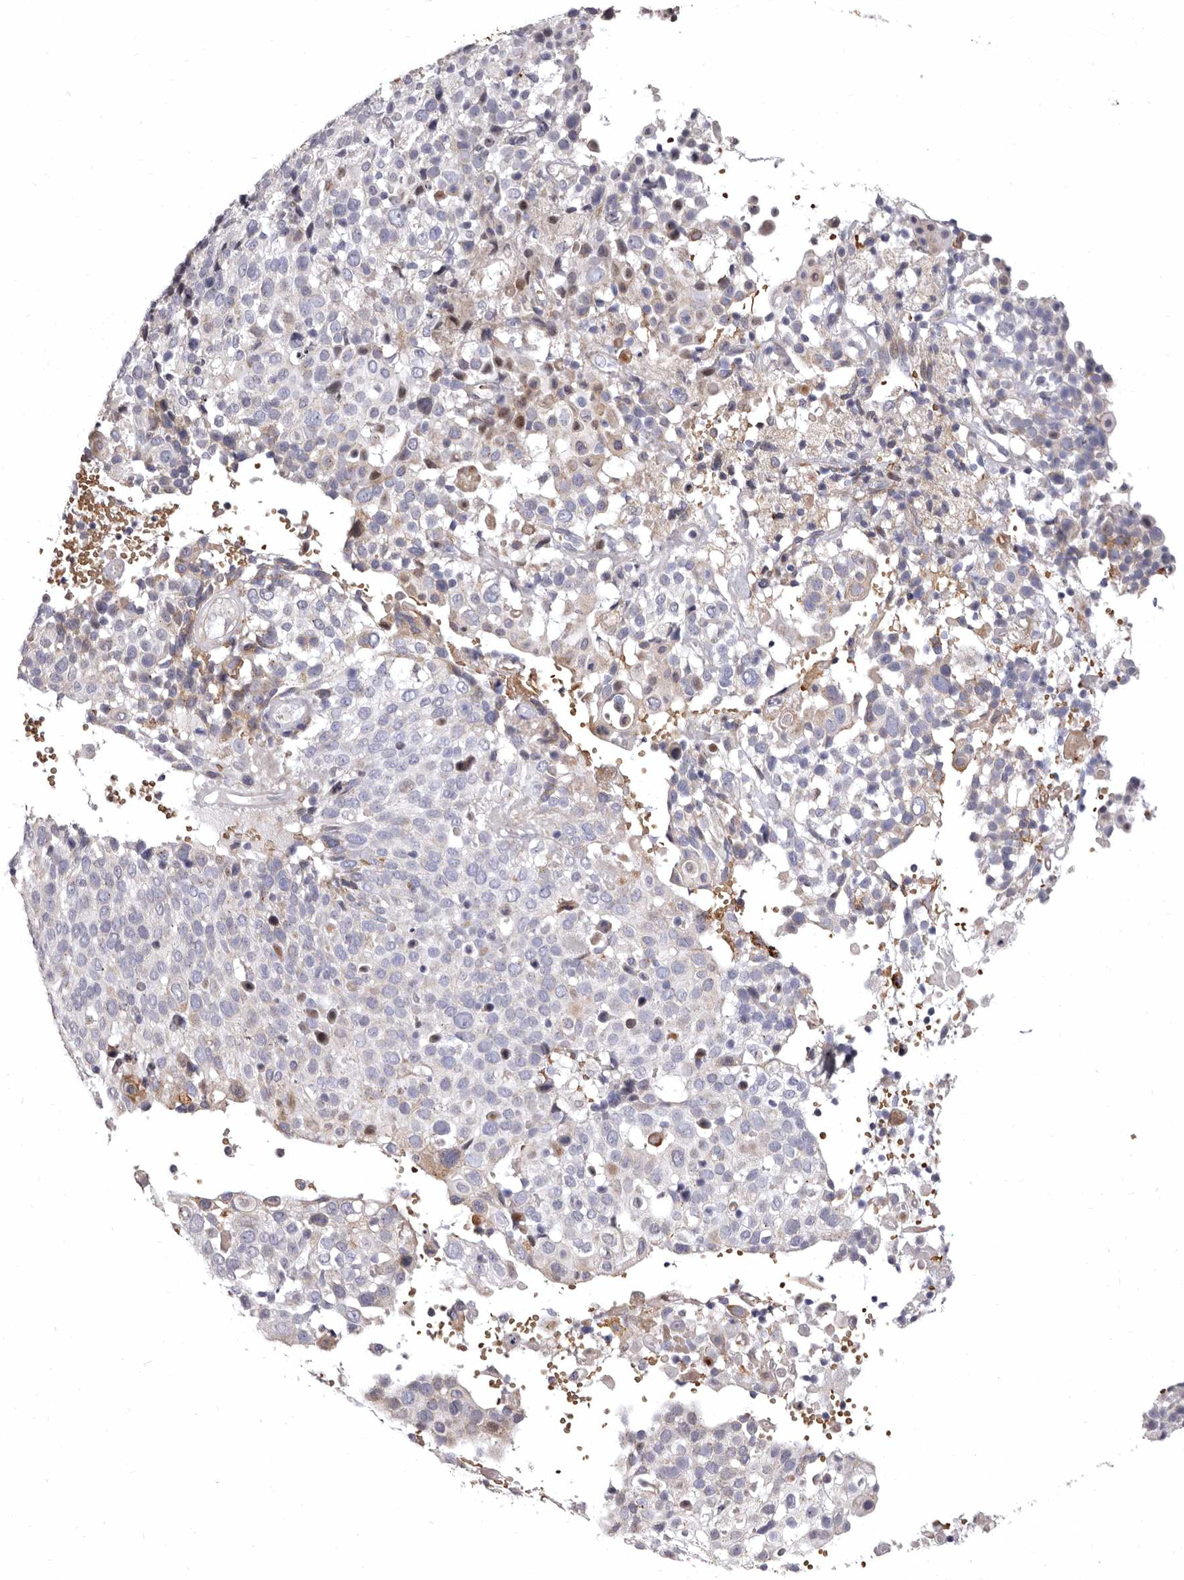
{"staining": {"intensity": "negative", "quantity": "none", "location": "none"}, "tissue": "cervical cancer", "cell_type": "Tumor cells", "image_type": "cancer", "snomed": [{"axis": "morphology", "description": "Squamous cell carcinoma, NOS"}, {"axis": "topography", "description": "Cervix"}], "caption": "Tumor cells are negative for protein expression in human cervical cancer. (DAB (3,3'-diaminobenzidine) immunohistochemistry (IHC) visualized using brightfield microscopy, high magnification).", "gene": "AIDA", "patient": {"sex": "female", "age": 74}}